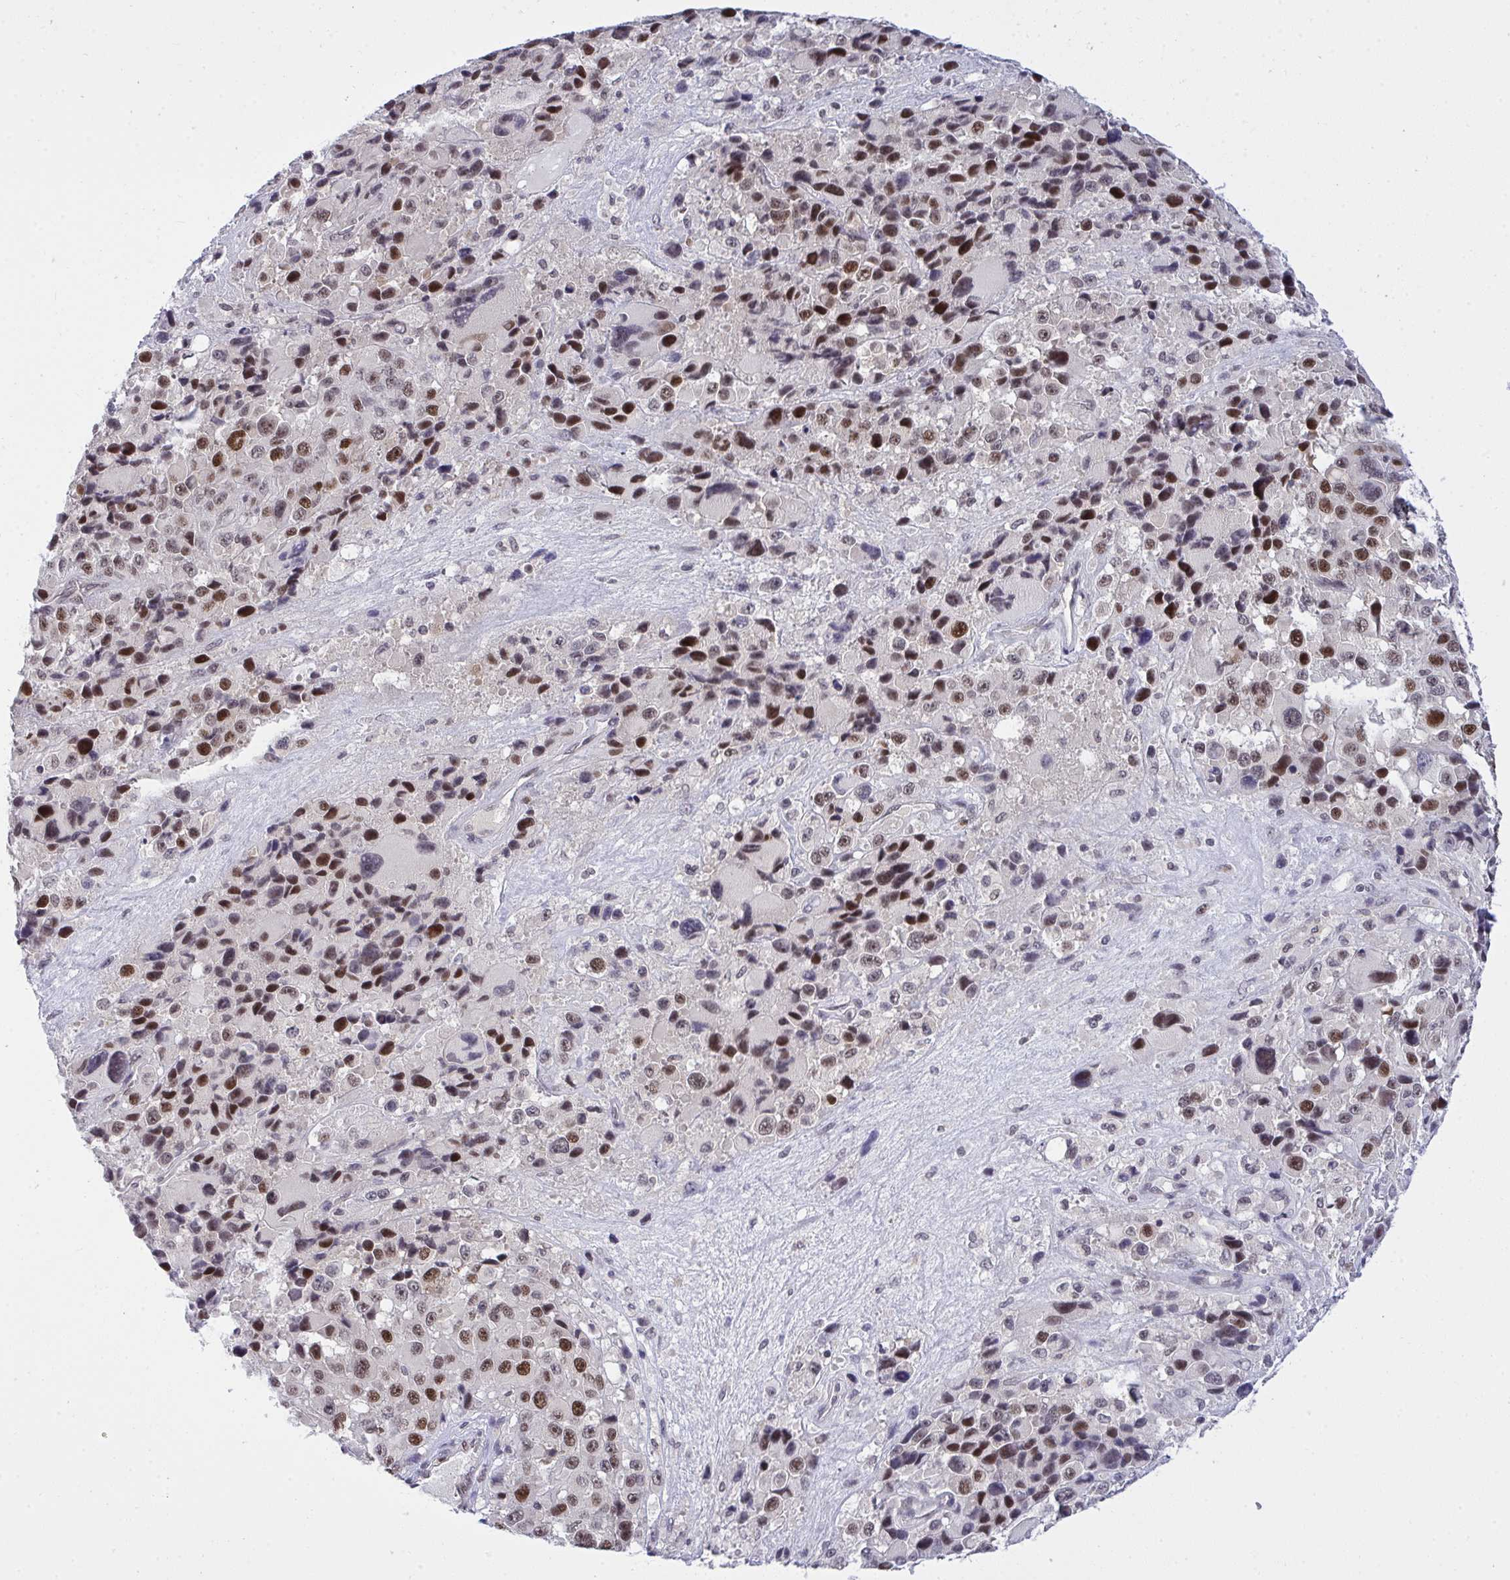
{"staining": {"intensity": "moderate", "quantity": "25%-75%", "location": "nuclear"}, "tissue": "melanoma", "cell_type": "Tumor cells", "image_type": "cancer", "snomed": [{"axis": "morphology", "description": "Malignant melanoma, Metastatic site"}, {"axis": "topography", "description": "Lymph node"}], "caption": "A histopathology image of human malignant melanoma (metastatic site) stained for a protein reveals moderate nuclear brown staining in tumor cells. The protein is shown in brown color, while the nuclei are stained blue.", "gene": "RFC4", "patient": {"sex": "female", "age": 65}}